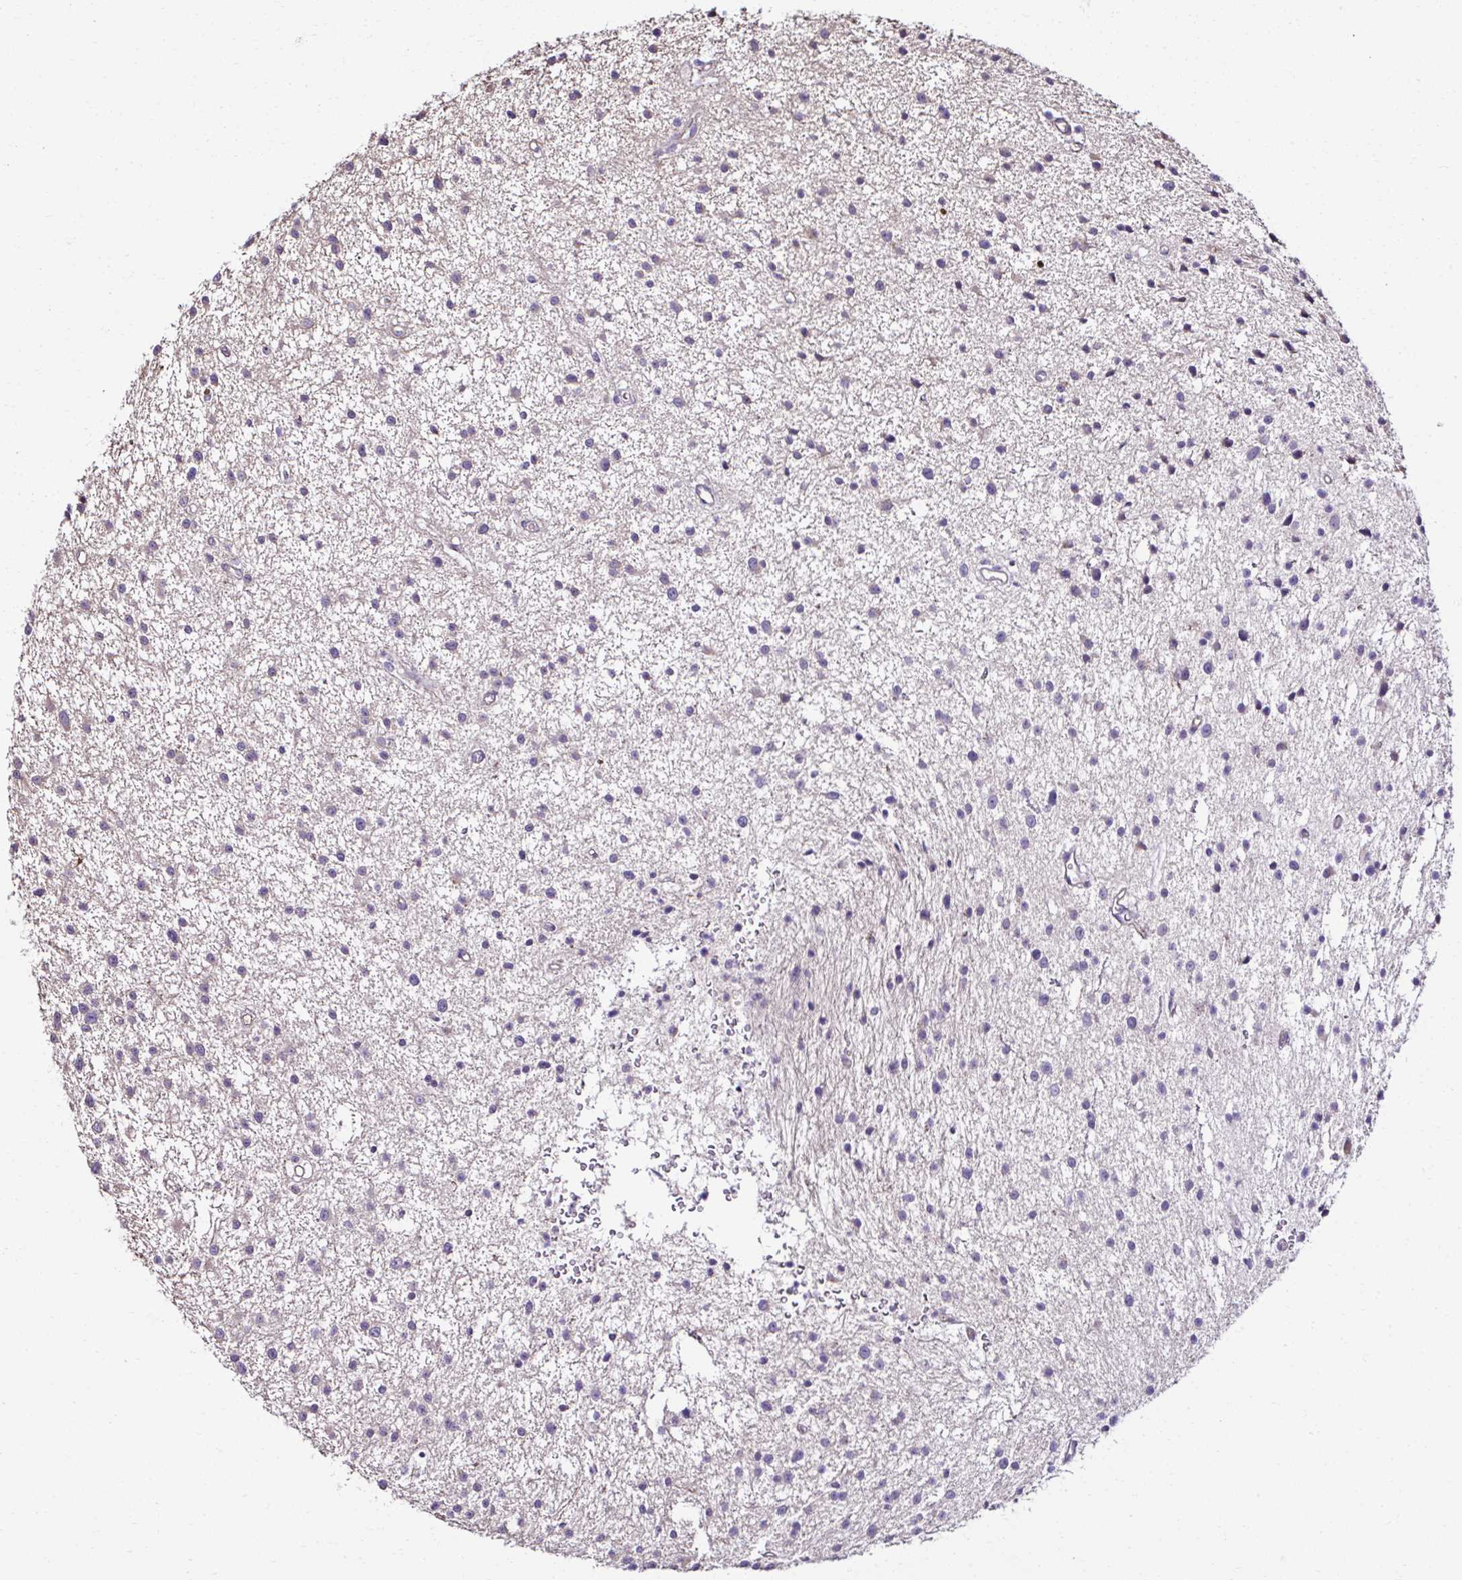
{"staining": {"intensity": "negative", "quantity": "none", "location": "none"}, "tissue": "glioma", "cell_type": "Tumor cells", "image_type": "cancer", "snomed": [{"axis": "morphology", "description": "Glioma, malignant, Low grade"}, {"axis": "topography", "description": "Brain"}], "caption": "This photomicrograph is of glioma stained with immunohistochemistry to label a protein in brown with the nuclei are counter-stained blue. There is no staining in tumor cells.", "gene": "CCDC85C", "patient": {"sex": "male", "age": 43}}